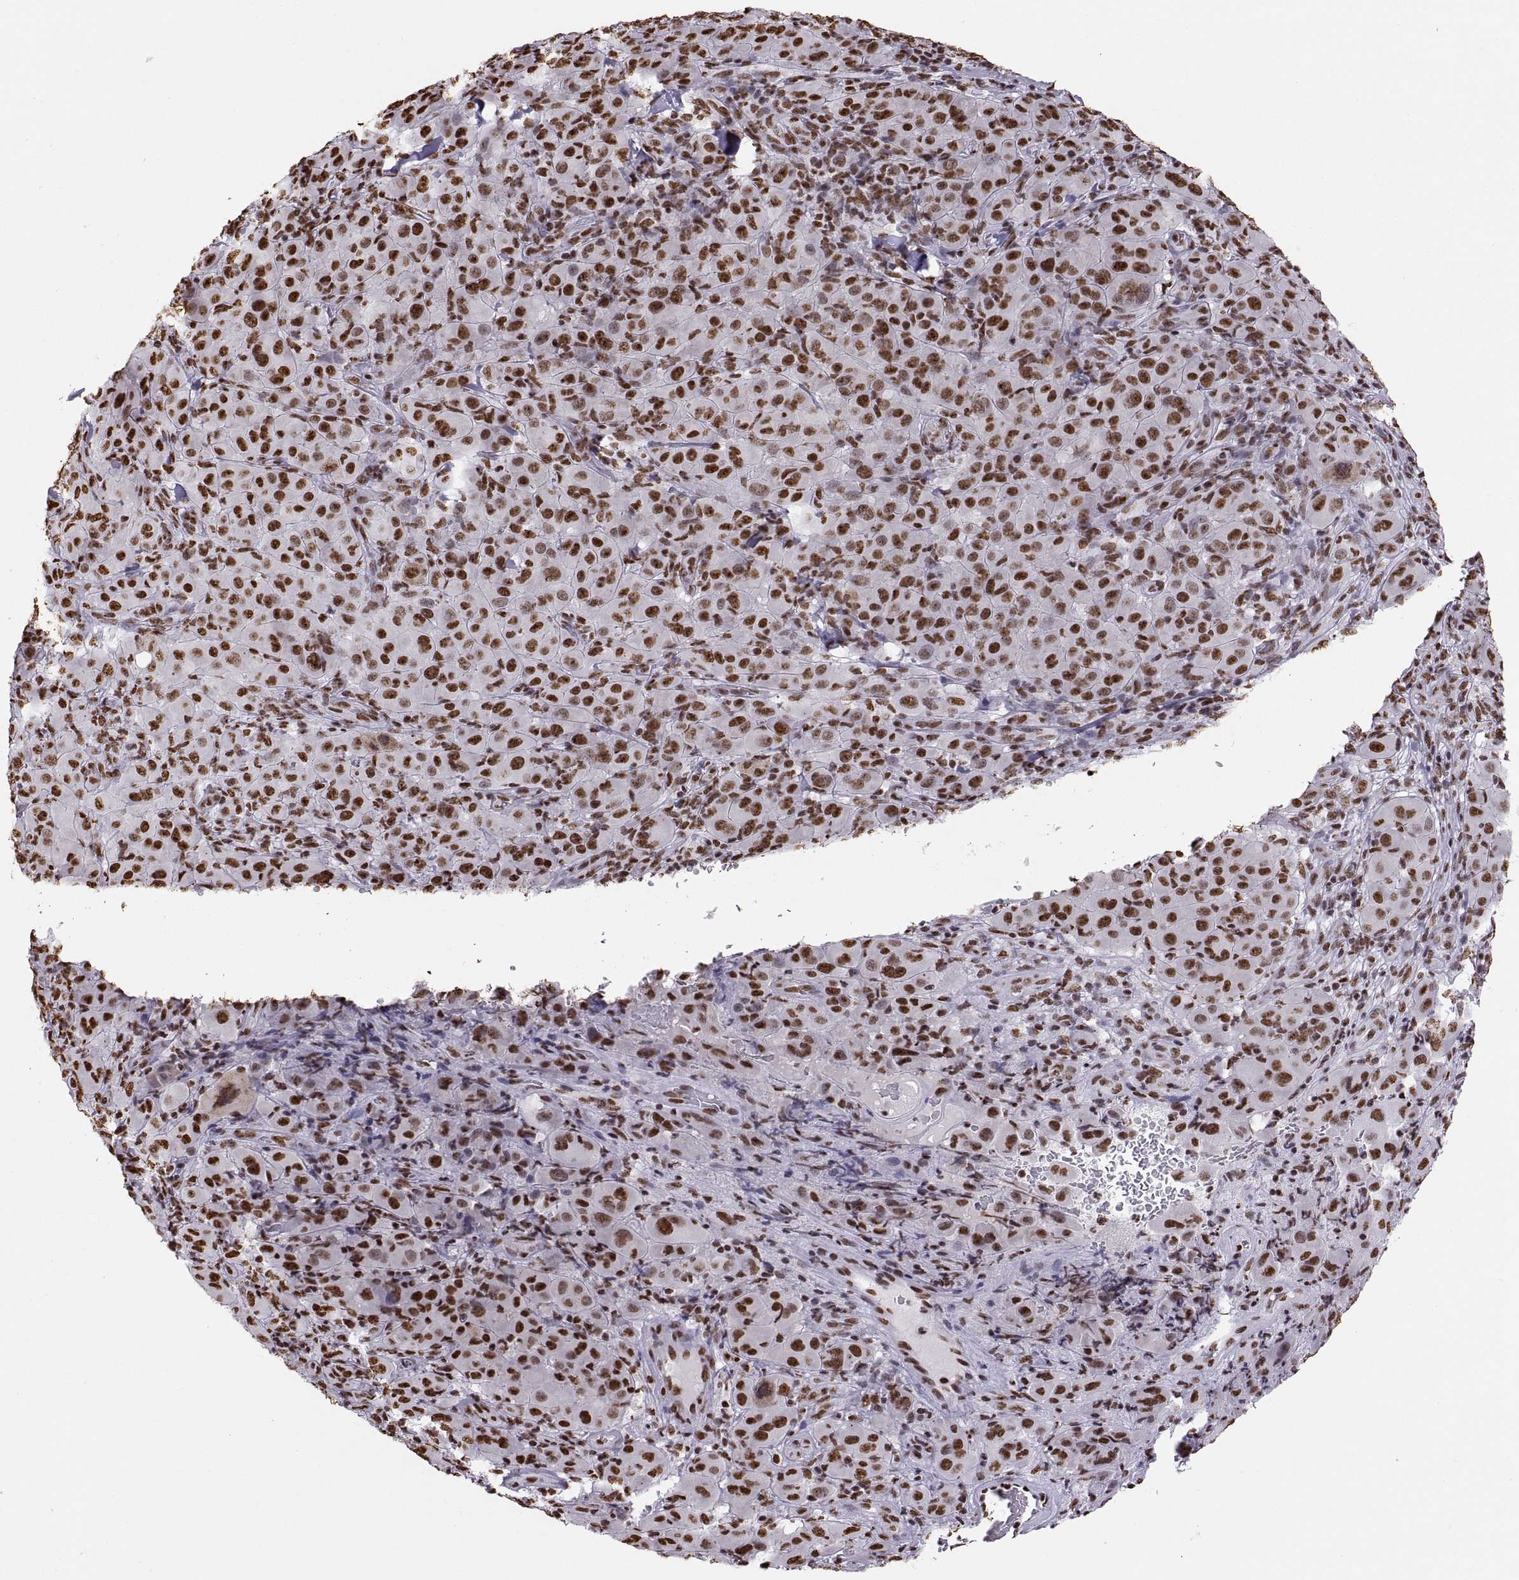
{"staining": {"intensity": "strong", "quantity": "25%-75%", "location": "nuclear"}, "tissue": "melanoma", "cell_type": "Tumor cells", "image_type": "cancer", "snomed": [{"axis": "morphology", "description": "Malignant melanoma, NOS"}, {"axis": "topography", "description": "Skin"}], "caption": "Melanoma stained for a protein (brown) shows strong nuclear positive staining in about 25%-75% of tumor cells.", "gene": "SNAI1", "patient": {"sex": "female", "age": 87}}